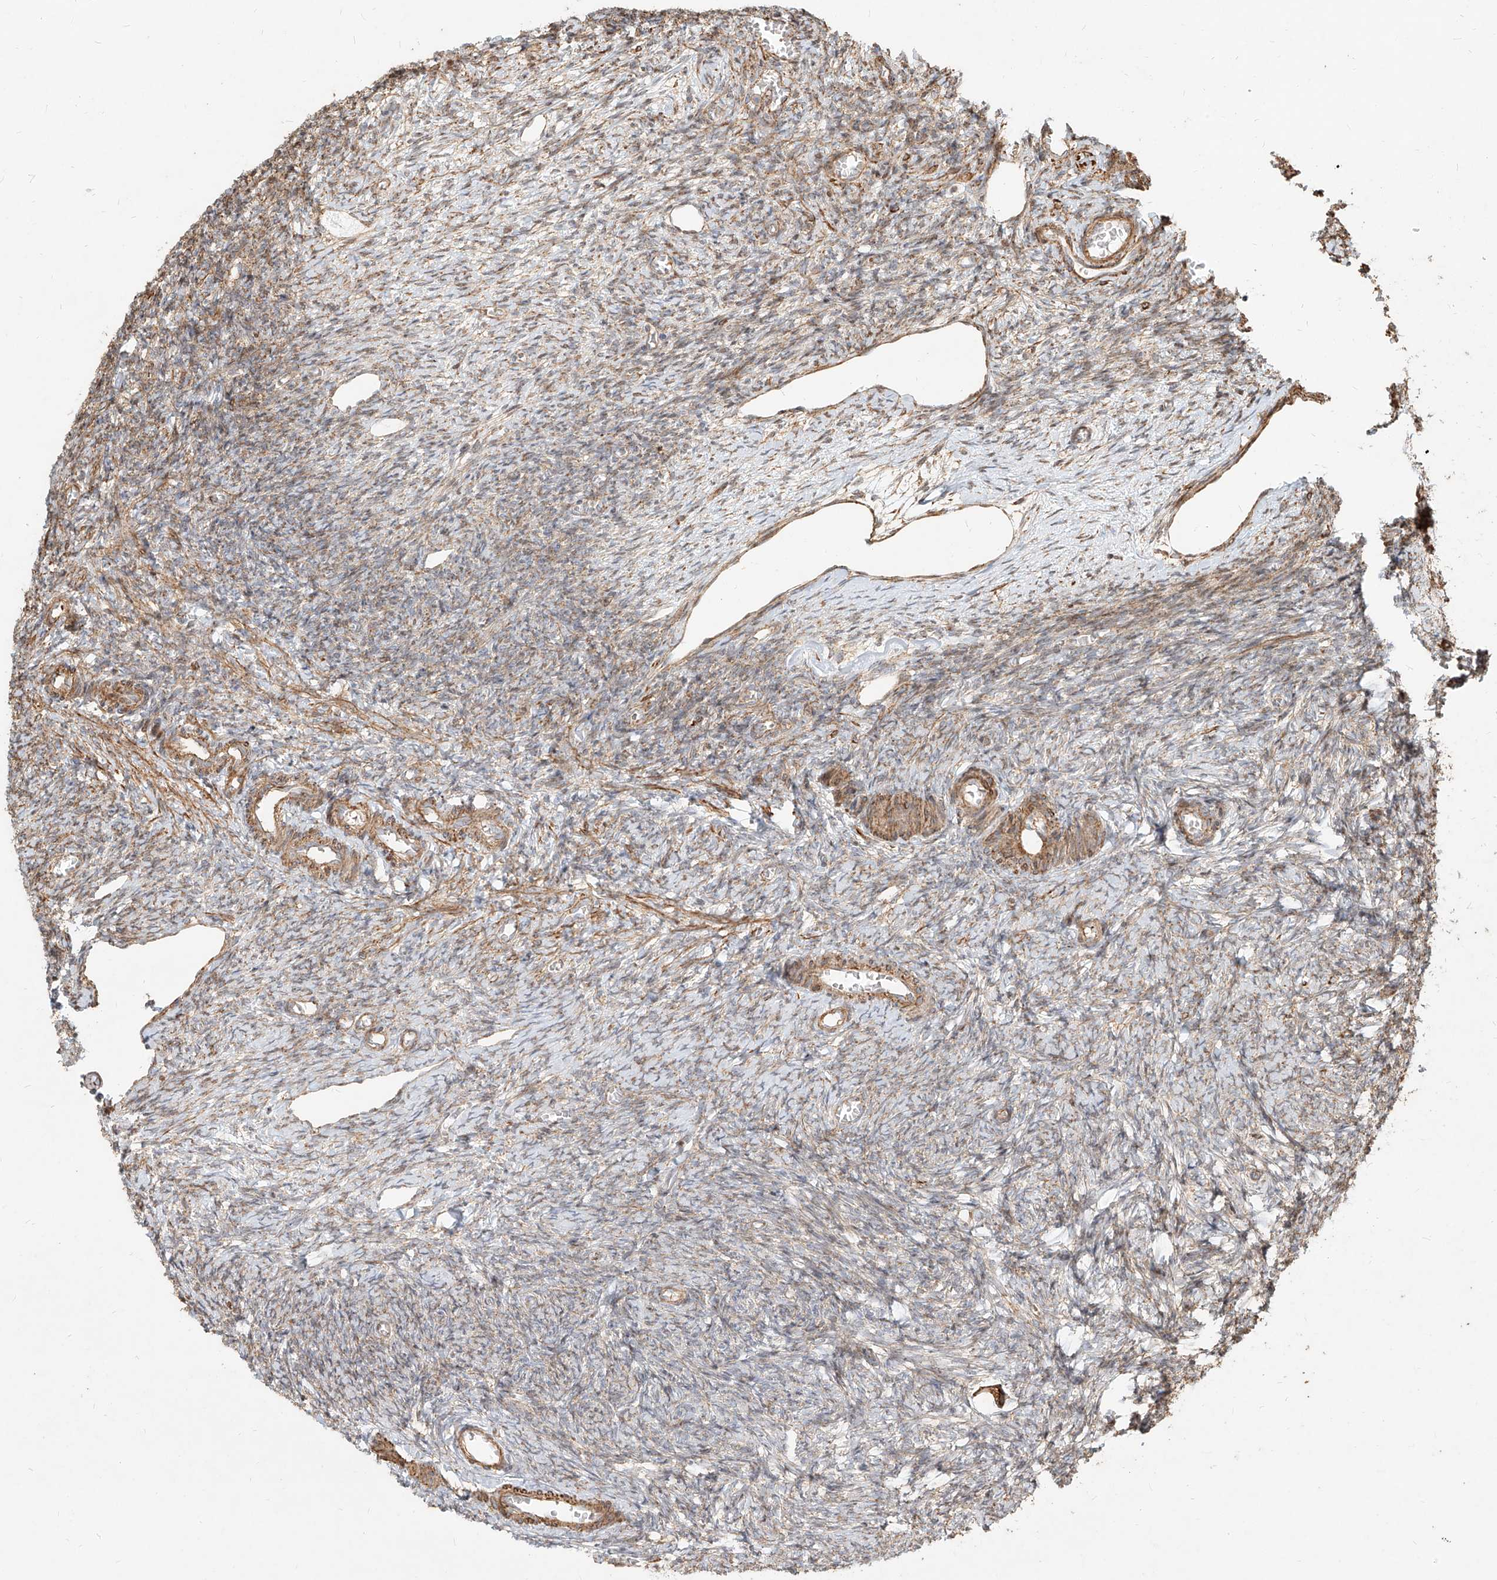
{"staining": {"intensity": "weak", "quantity": "25%-75%", "location": "cytoplasmic/membranous"}, "tissue": "ovary", "cell_type": "Follicle cells", "image_type": "normal", "snomed": [{"axis": "morphology", "description": "Normal tissue, NOS"}, {"axis": "topography", "description": "Ovary"}], "caption": "Follicle cells reveal weak cytoplasmic/membranous staining in approximately 25%-75% of cells in unremarkable ovary. The staining was performed using DAB (3,3'-diaminobenzidine) to visualize the protein expression in brown, while the nuclei were stained in blue with hematoxylin (Magnification: 20x).", "gene": "MTX2", "patient": {"sex": "female", "age": 27}}